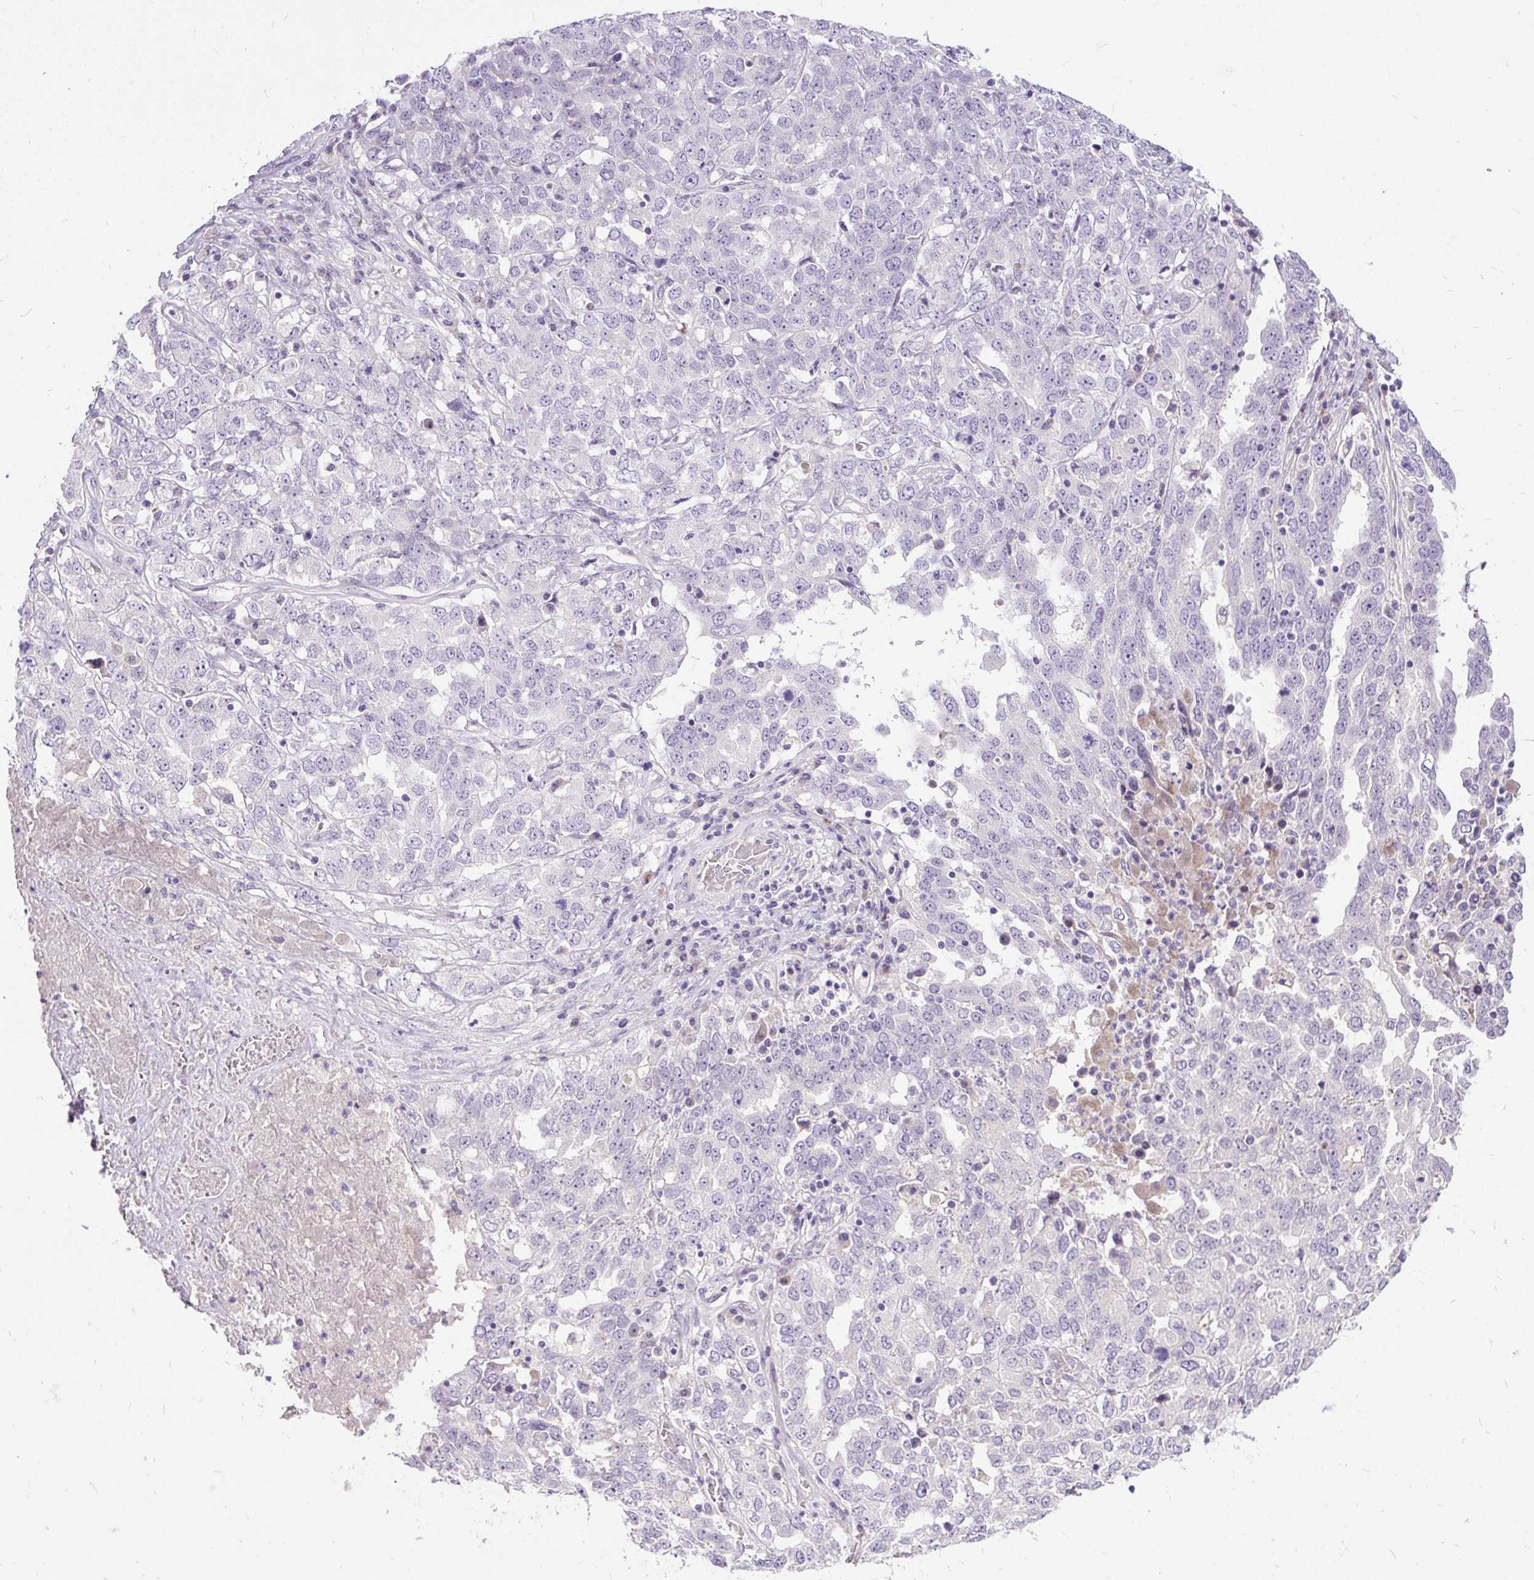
{"staining": {"intensity": "negative", "quantity": "none", "location": "none"}, "tissue": "ovarian cancer", "cell_type": "Tumor cells", "image_type": "cancer", "snomed": [{"axis": "morphology", "description": "Carcinoma, endometroid"}, {"axis": "topography", "description": "Ovary"}], "caption": "DAB (3,3'-diaminobenzidine) immunohistochemical staining of human ovarian endometroid carcinoma exhibits no significant positivity in tumor cells.", "gene": "KRTAP20-3", "patient": {"sex": "female", "age": 62}}